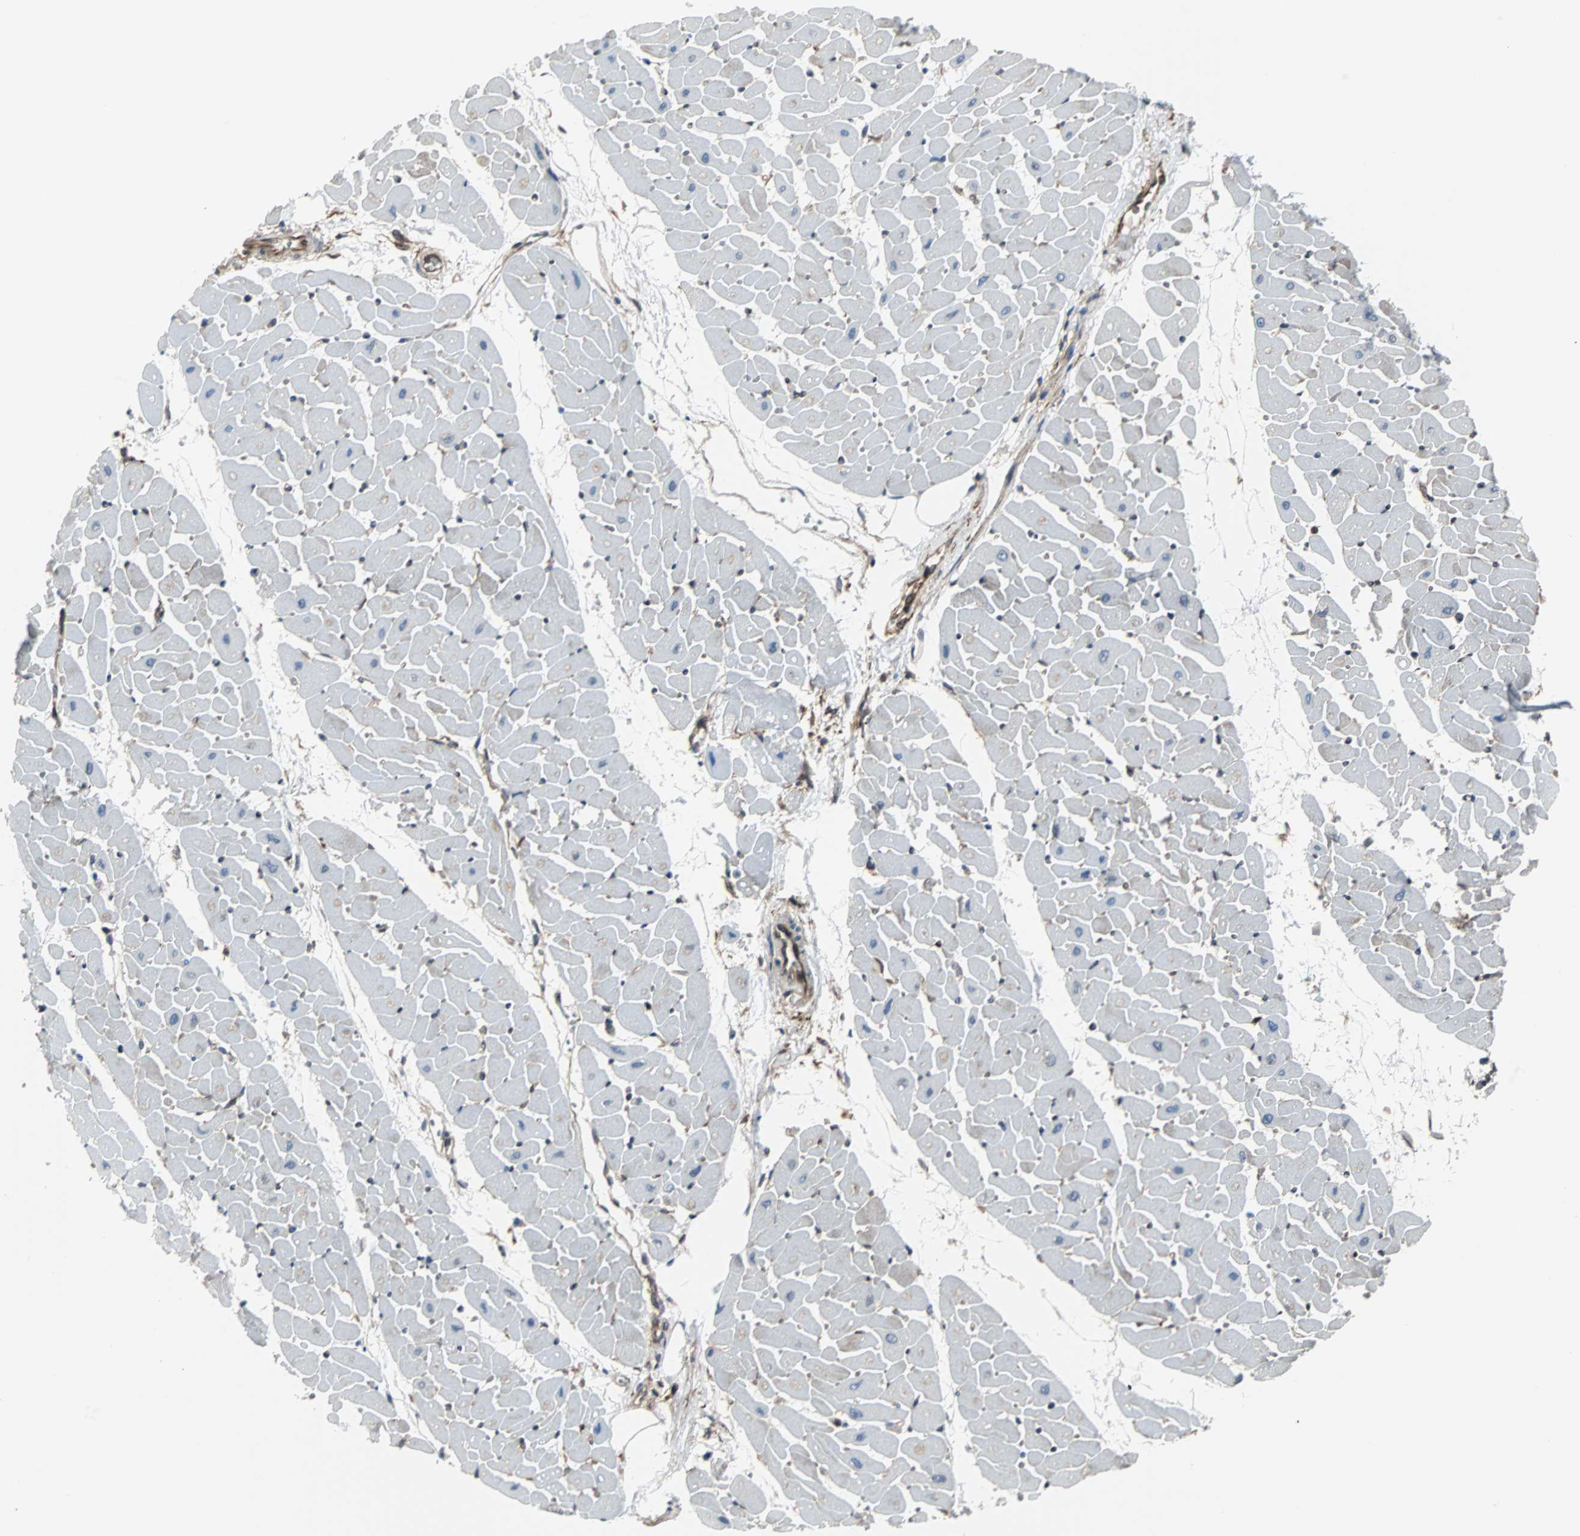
{"staining": {"intensity": "weak", "quantity": "<25%", "location": "cytoplasmic/membranous"}, "tissue": "heart muscle", "cell_type": "Cardiomyocytes", "image_type": "normal", "snomed": [{"axis": "morphology", "description": "Normal tissue, NOS"}, {"axis": "topography", "description": "Heart"}], "caption": "Cardiomyocytes show no significant protein expression in unremarkable heart muscle. The staining is performed using DAB (3,3'-diaminobenzidine) brown chromogen with nuclei counter-stained in using hematoxylin.", "gene": "RELA", "patient": {"sex": "female", "age": 19}}